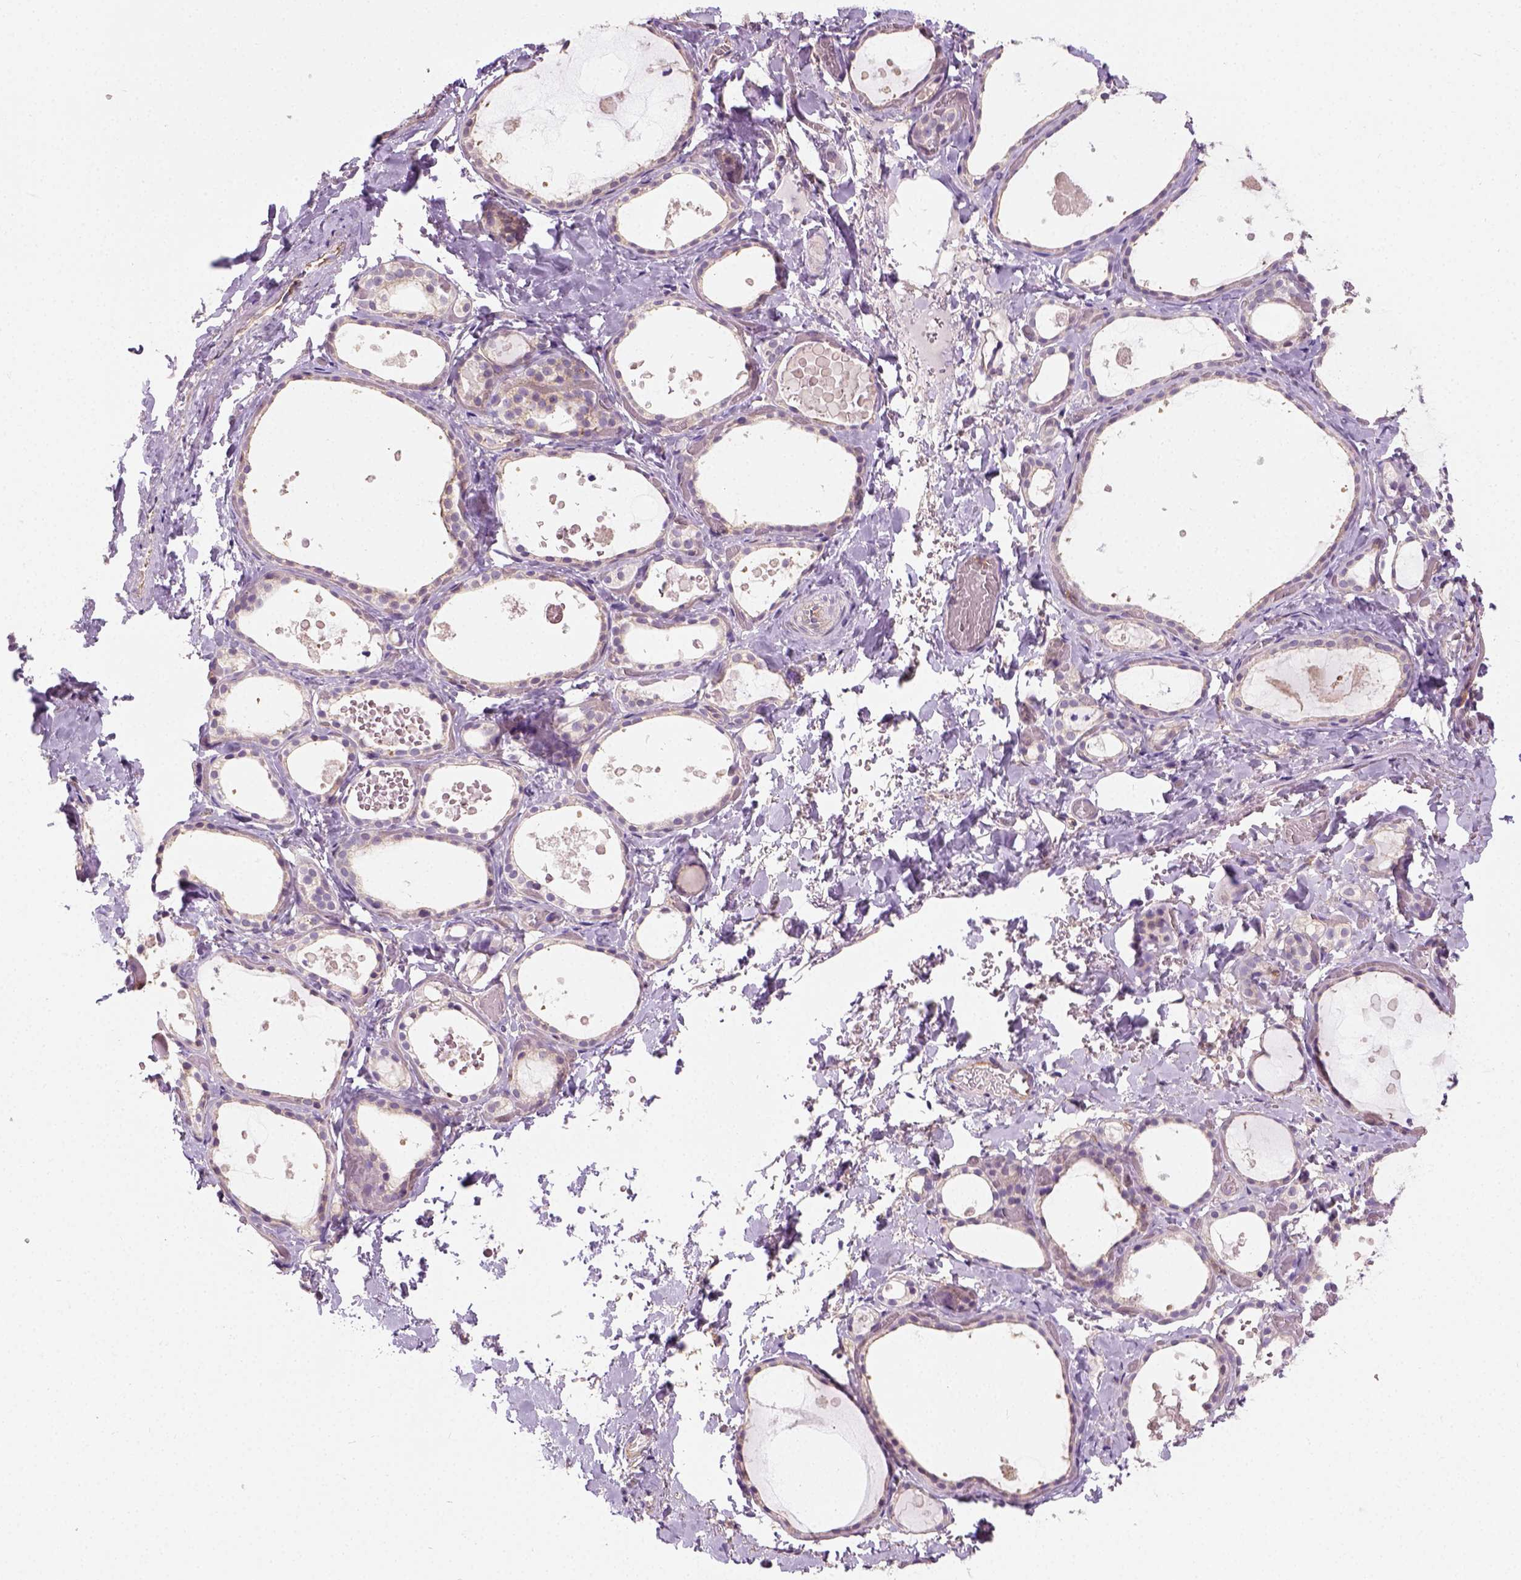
{"staining": {"intensity": "weak", "quantity": ">75%", "location": "cytoplasmic/membranous"}, "tissue": "thyroid gland", "cell_type": "Glandular cells", "image_type": "normal", "snomed": [{"axis": "morphology", "description": "Normal tissue, NOS"}, {"axis": "topography", "description": "Thyroid gland"}], "caption": "The immunohistochemical stain labels weak cytoplasmic/membranous staining in glandular cells of benign thyroid gland.", "gene": "CRACR2A", "patient": {"sex": "female", "age": 56}}